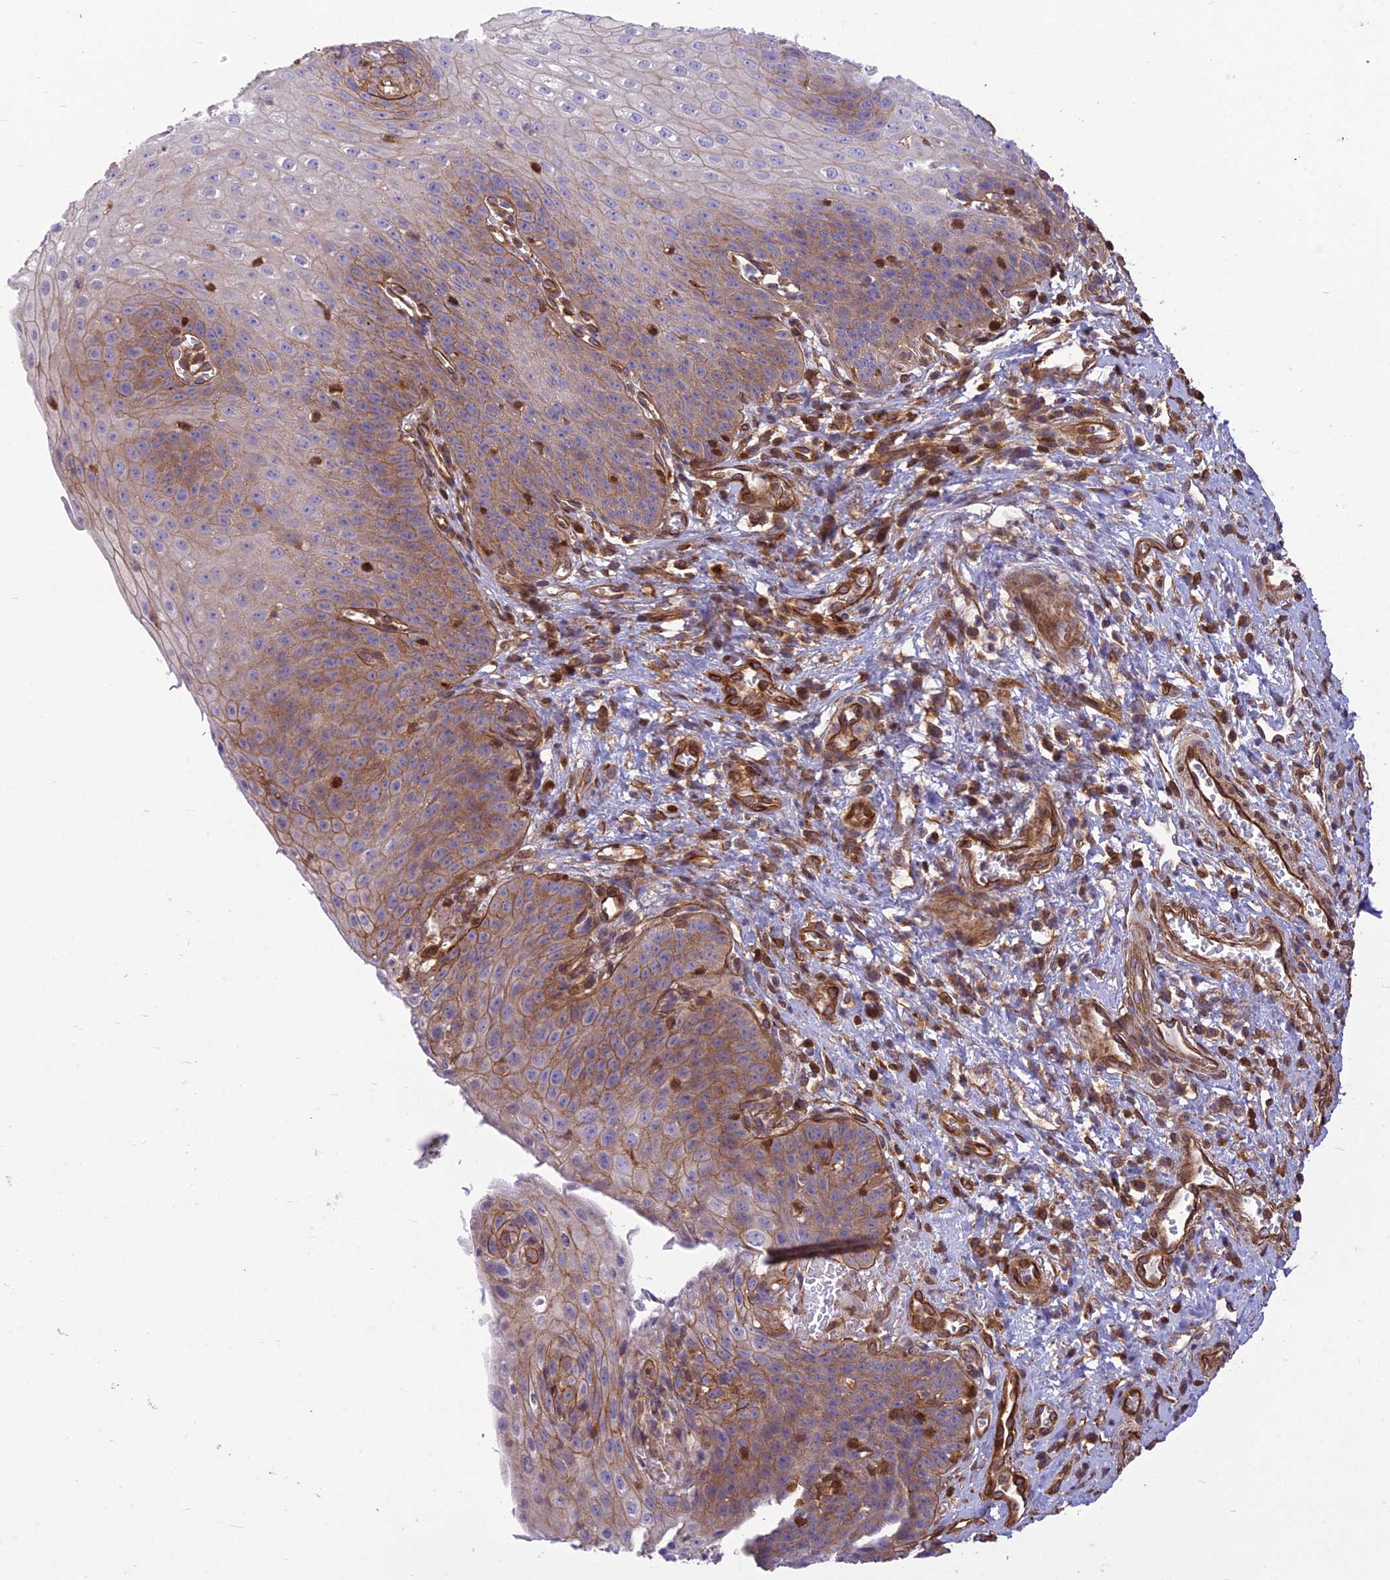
{"staining": {"intensity": "moderate", "quantity": "25%-75%", "location": "cytoplasmic/membranous"}, "tissue": "esophagus", "cell_type": "Squamous epithelial cells", "image_type": "normal", "snomed": [{"axis": "morphology", "description": "Normal tissue, NOS"}, {"axis": "topography", "description": "Esophagus"}], "caption": "DAB (3,3'-diaminobenzidine) immunohistochemical staining of normal human esophagus exhibits moderate cytoplasmic/membranous protein staining in about 25%-75% of squamous epithelial cells.", "gene": "HPSE2", "patient": {"sex": "male", "age": 71}}